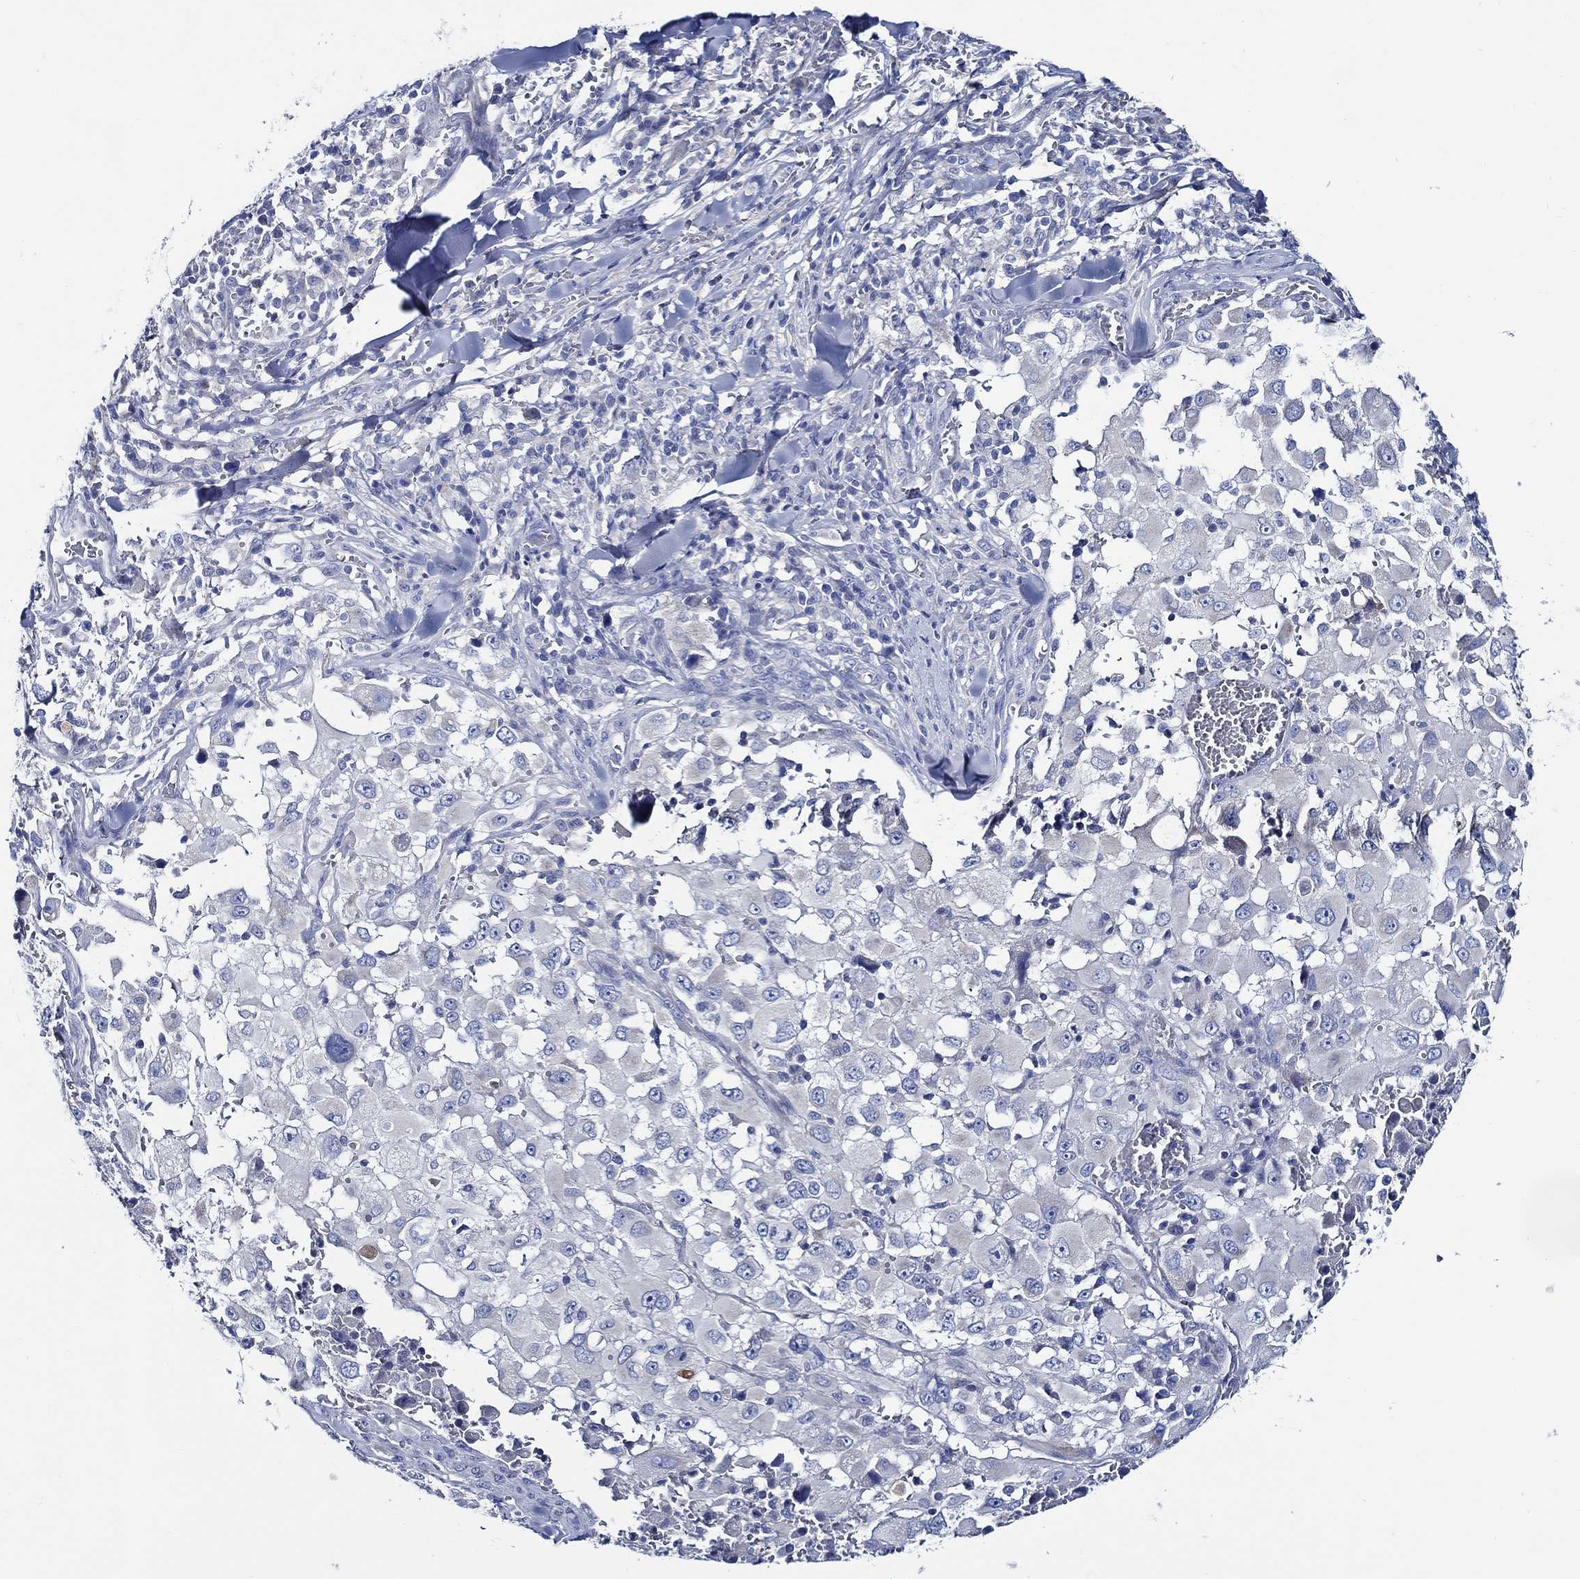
{"staining": {"intensity": "negative", "quantity": "none", "location": "none"}, "tissue": "melanoma", "cell_type": "Tumor cells", "image_type": "cancer", "snomed": [{"axis": "morphology", "description": "Malignant melanoma, Metastatic site"}, {"axis": "topography", "description": "Lymph node"}], "caption": "This micrograph is of malignant melanoma (metastatic site) stained with immunohistochemistry (IHC) to label a protein in brown with the nuclei are counter-stained blue. There is no expression in tumor cells.", "gene": "SKOR1", "patient": {"sex": "male", "age": 50}}